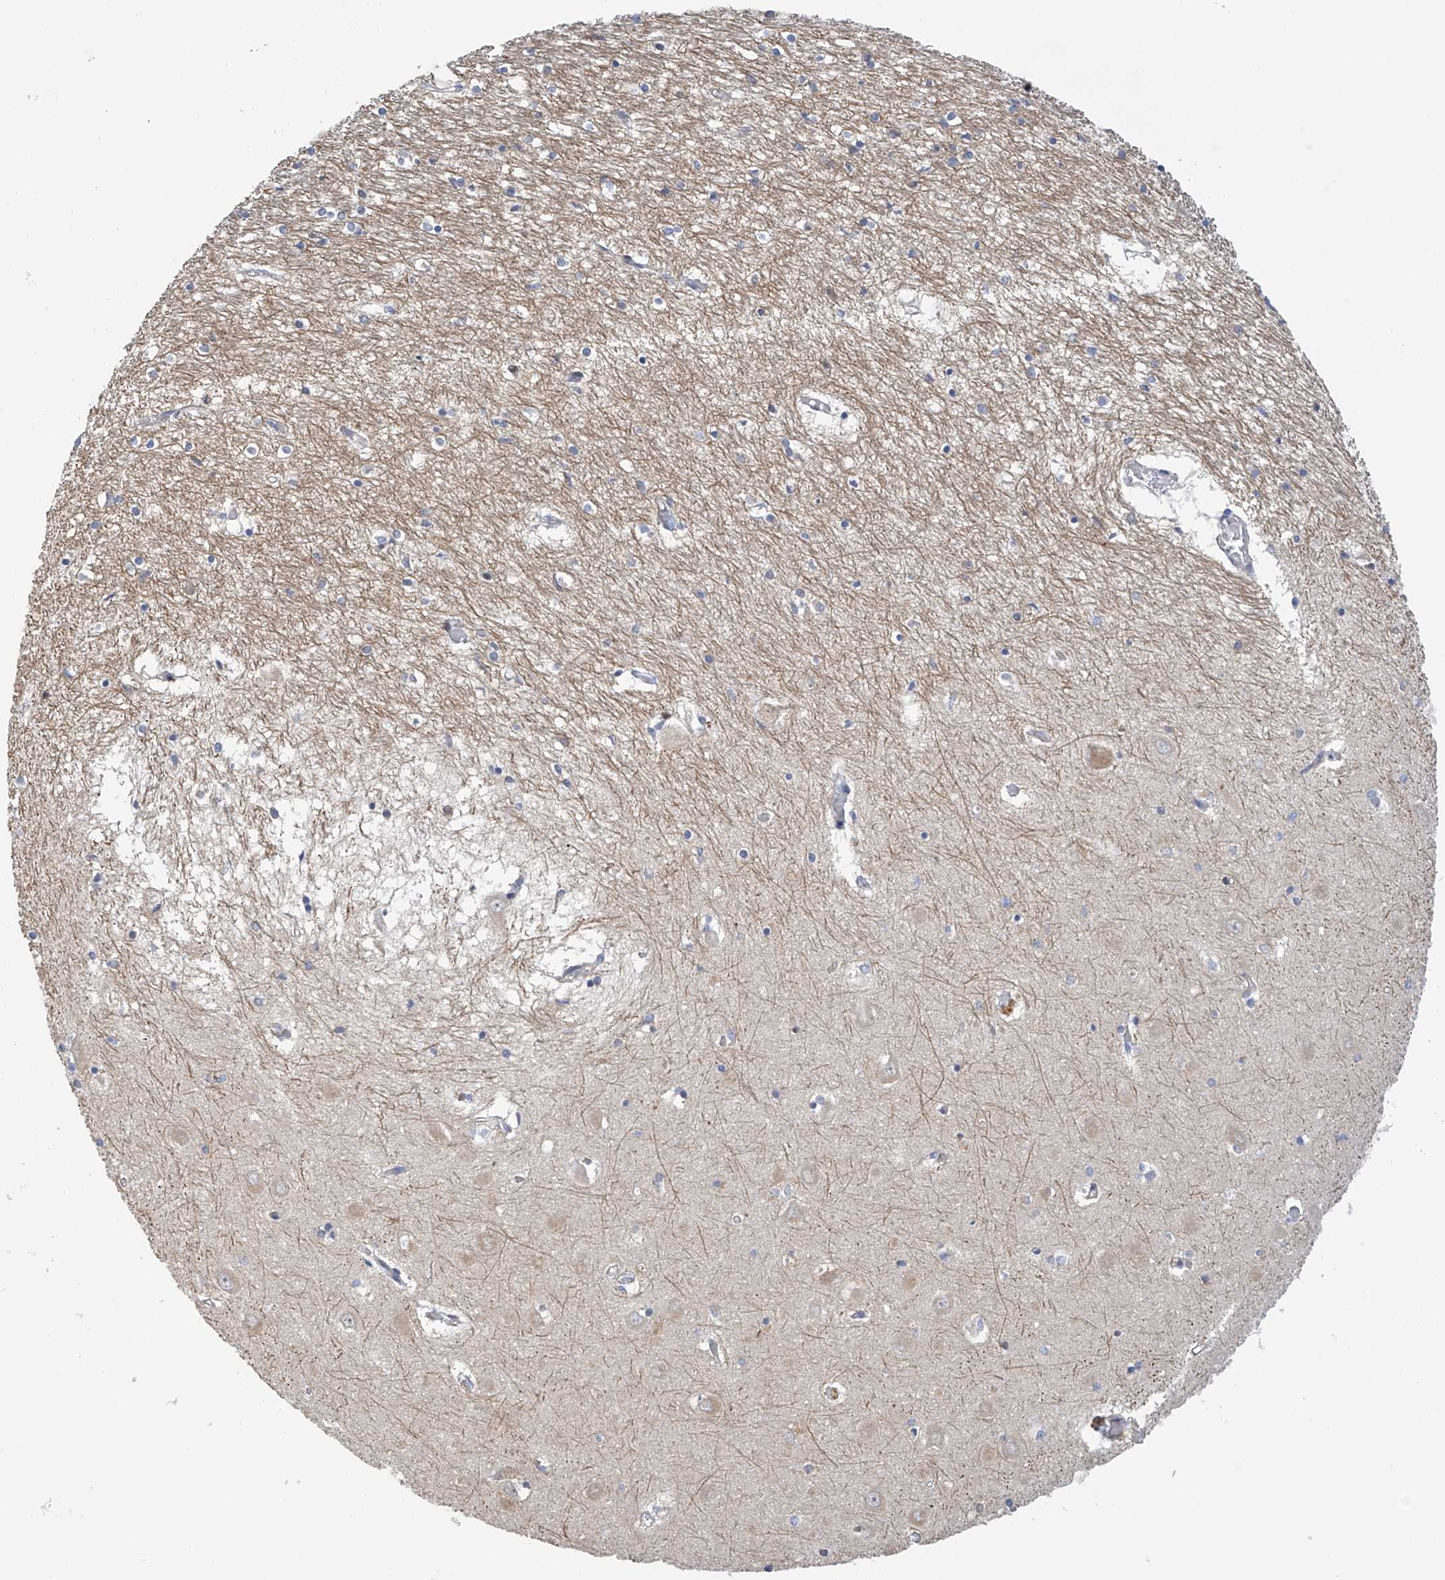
{"staining": {"intensity": "negative", "quantity": "none", "location": "none"}, "tissue": "hippocampus", "cell_type": "Glial cells", "image_type": "normal", "snomed": [{"axis": "morphology", "description": "Normal tissue, NOS"}, {"axis": "topography", "description": "Hippocampus"}], "caption": "Immunohistochemical staining of normal human hippocampus shows no significant staining in glial cells.", "gene": "ZNF641", "patient": {"sex": "male", "age": 70}}